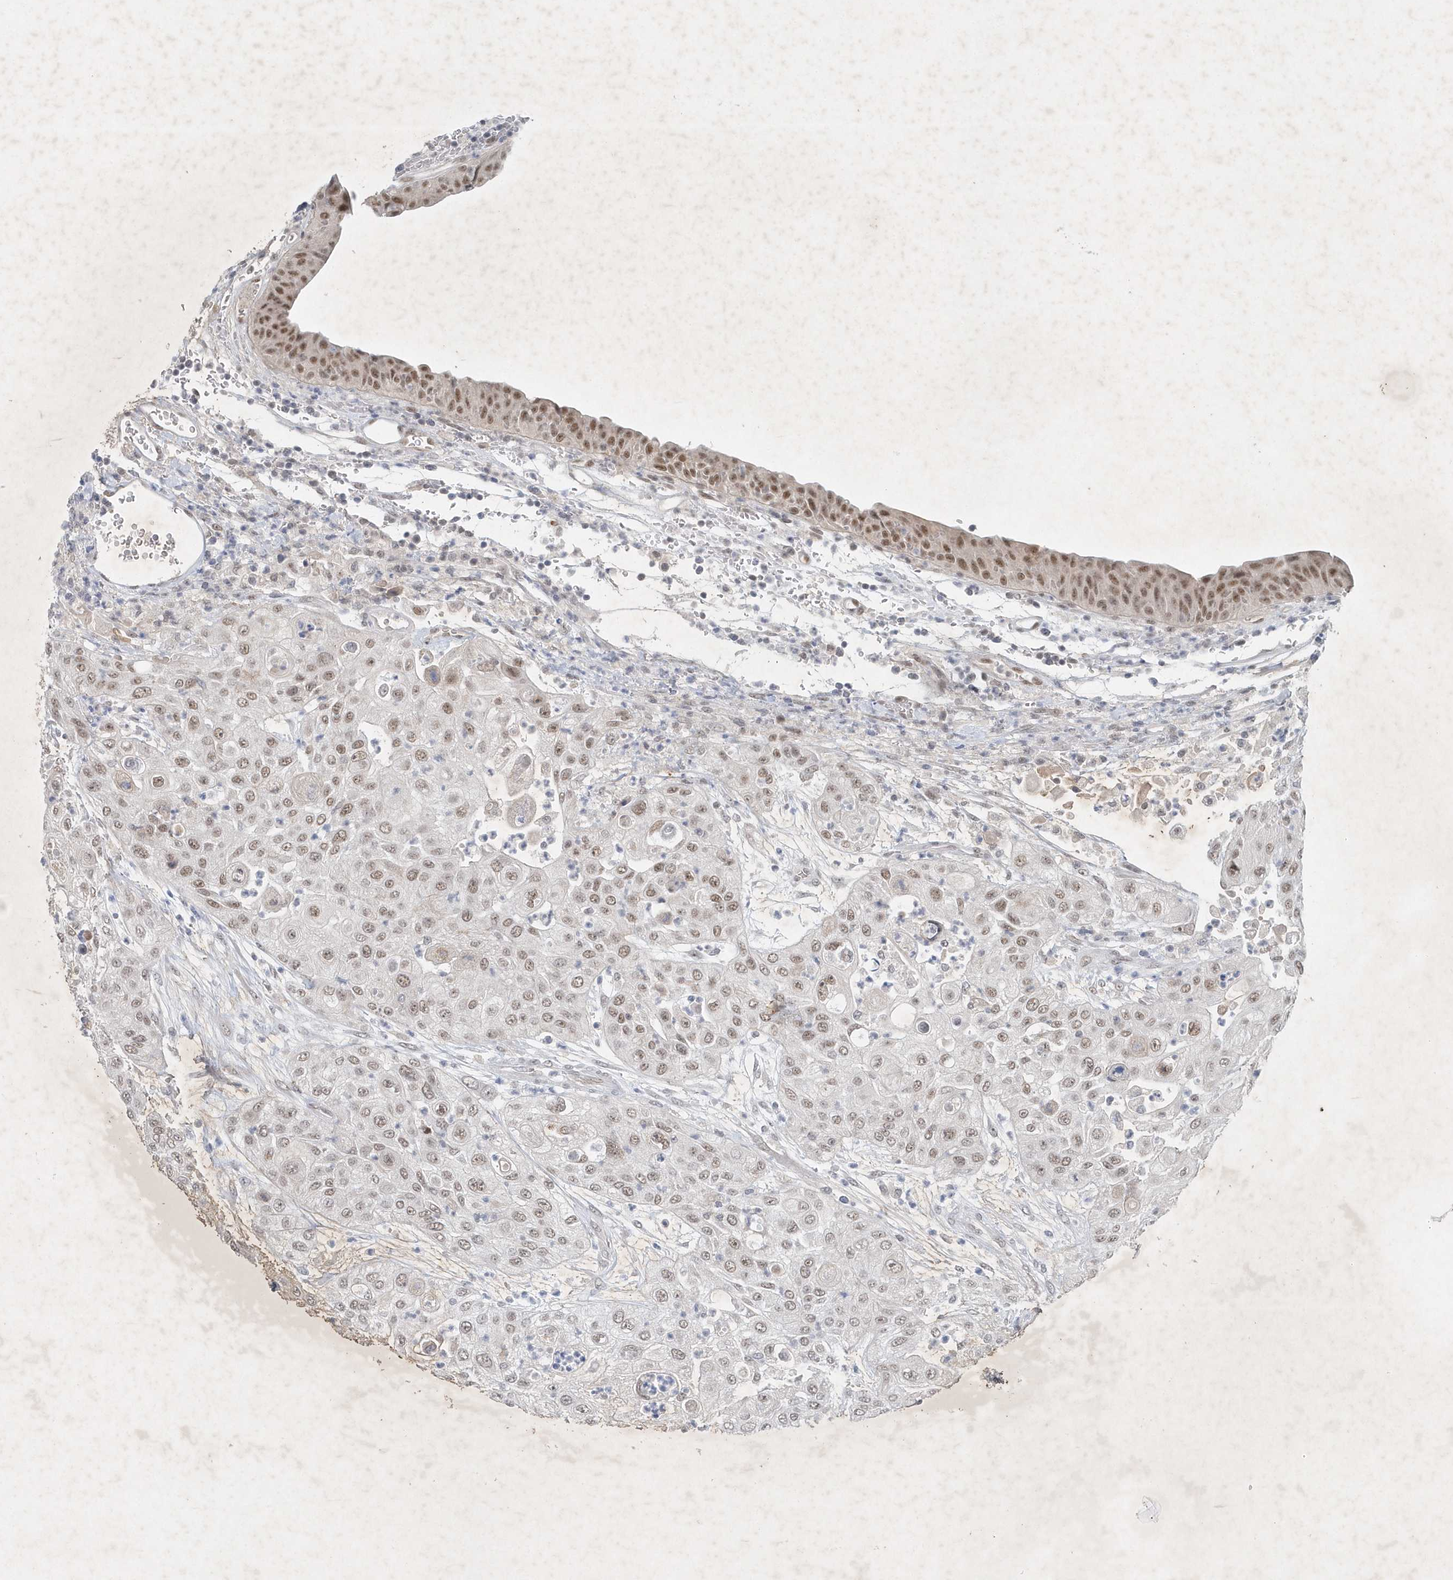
{"staining": {"intensity": "weak", "quantity": "25%-75%", "location": "nuclear"}, "tissue": "urothelial cancer", "cell_type": "Tumor cells", "image_type": "cancer", "snomed": [{"axis": "morphology", "description": "Urothelial carcinoma, High grade"}, {"axis": "topography", "description": "Urinary bladder"}], "caption": "Immunohistochemical staining of human urothelial carcinoma (high-grade) displays weak nuclear protein expression in approximately 25%-75% of tumor cells.", "gene": "ZBTB9", "patient": {"sex": "female", "age": 79}}